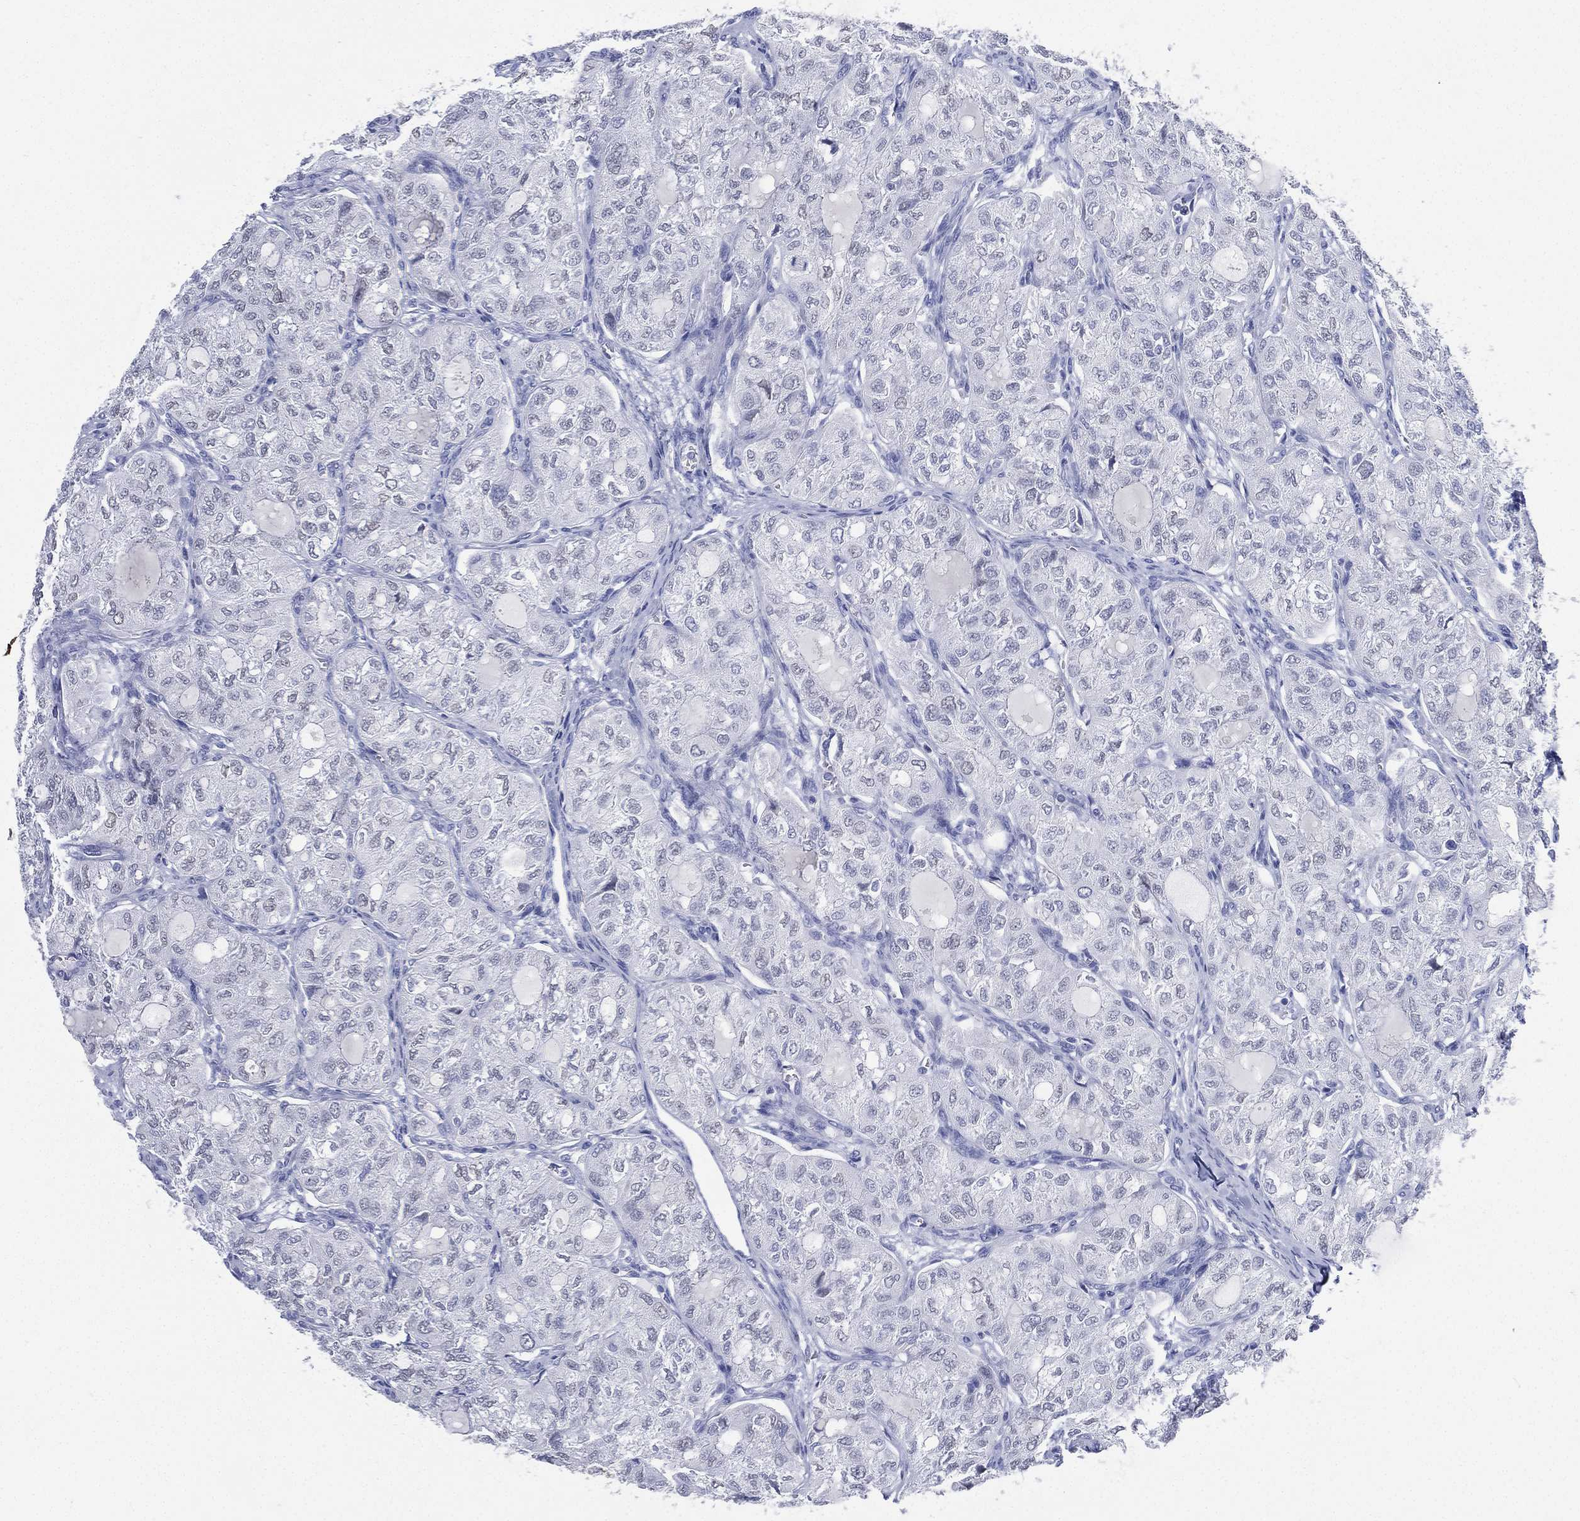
{"staining": {"intensity": "negative", "quantity": "none", "location": "none"}, "tissue": "thyroid cancer", "cell_type": "Tumor cells", "image_type": "cancer", "snomed": [{"axis": "morphology", "description": "Follicular adenoma carcinoma, NOS"}, {"axis": "topography", "description": "Thyroid gland"}], "caption": "Tumor cells are negative for brown protein staining in thyroid cancer (follicular adenoma carcinoma).", "gene": "FMO1", "patient": {"sex": "male", "age": 75}}